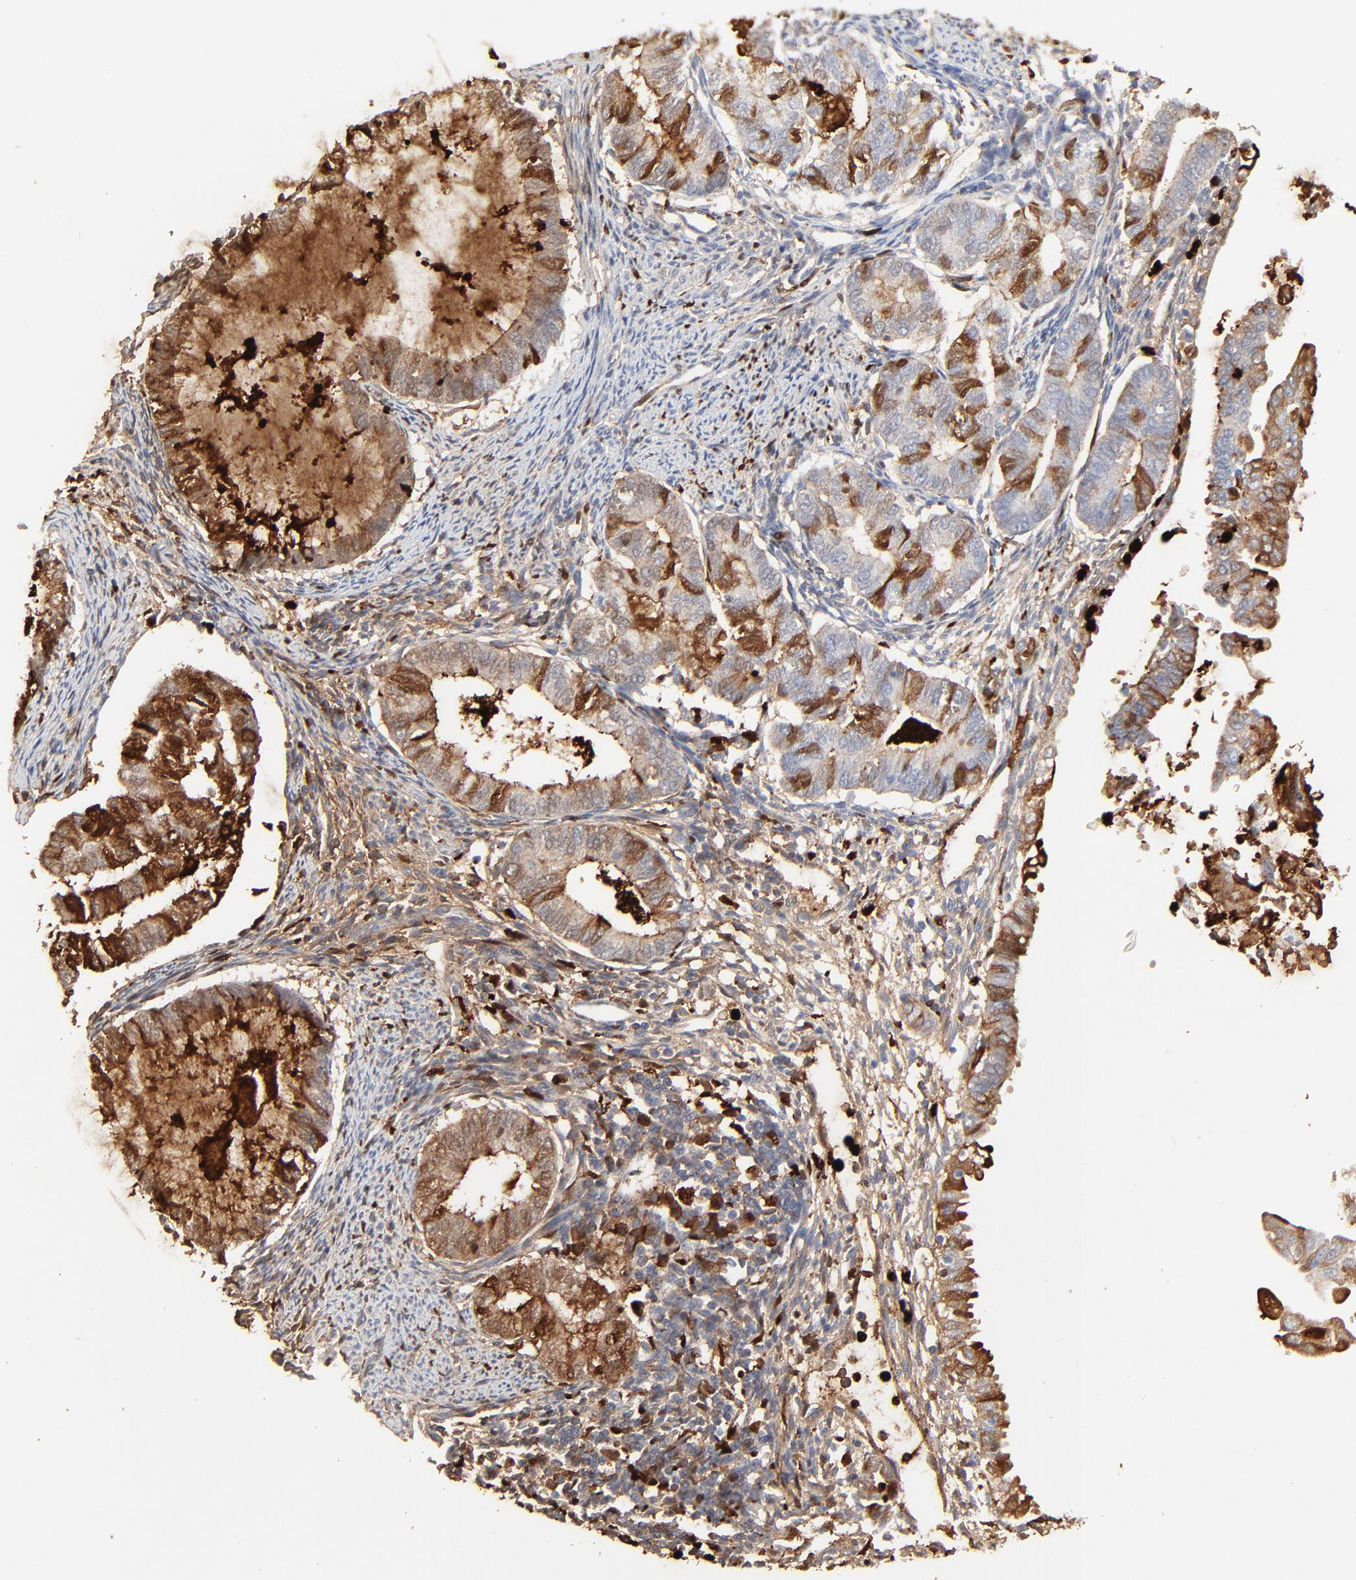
{"staining": {"intensity": "moderate", "quantity": ">75%", "location": "cytoplasmic/membranous"}, "tissue": "endometrial cancer", "cell_type": "Tumor cells", "image_type": "cancer", "snomed": [{"axis": "morphology", "description": "Adenocarcinoma, NOS"}, {"axis": "topography", "description": "Endometrium"}], "caption": "Tumor cells exhibit medium levels of moderate cytoplasmic/membranous positivity in approximately >75% of cells in human adenocarcinoma (endometrial). The protein of interest is shown in brown color, while the nuclei are stained blue.", "gene": "LCN2", "patient": {"sex": "female", "age": 63}}